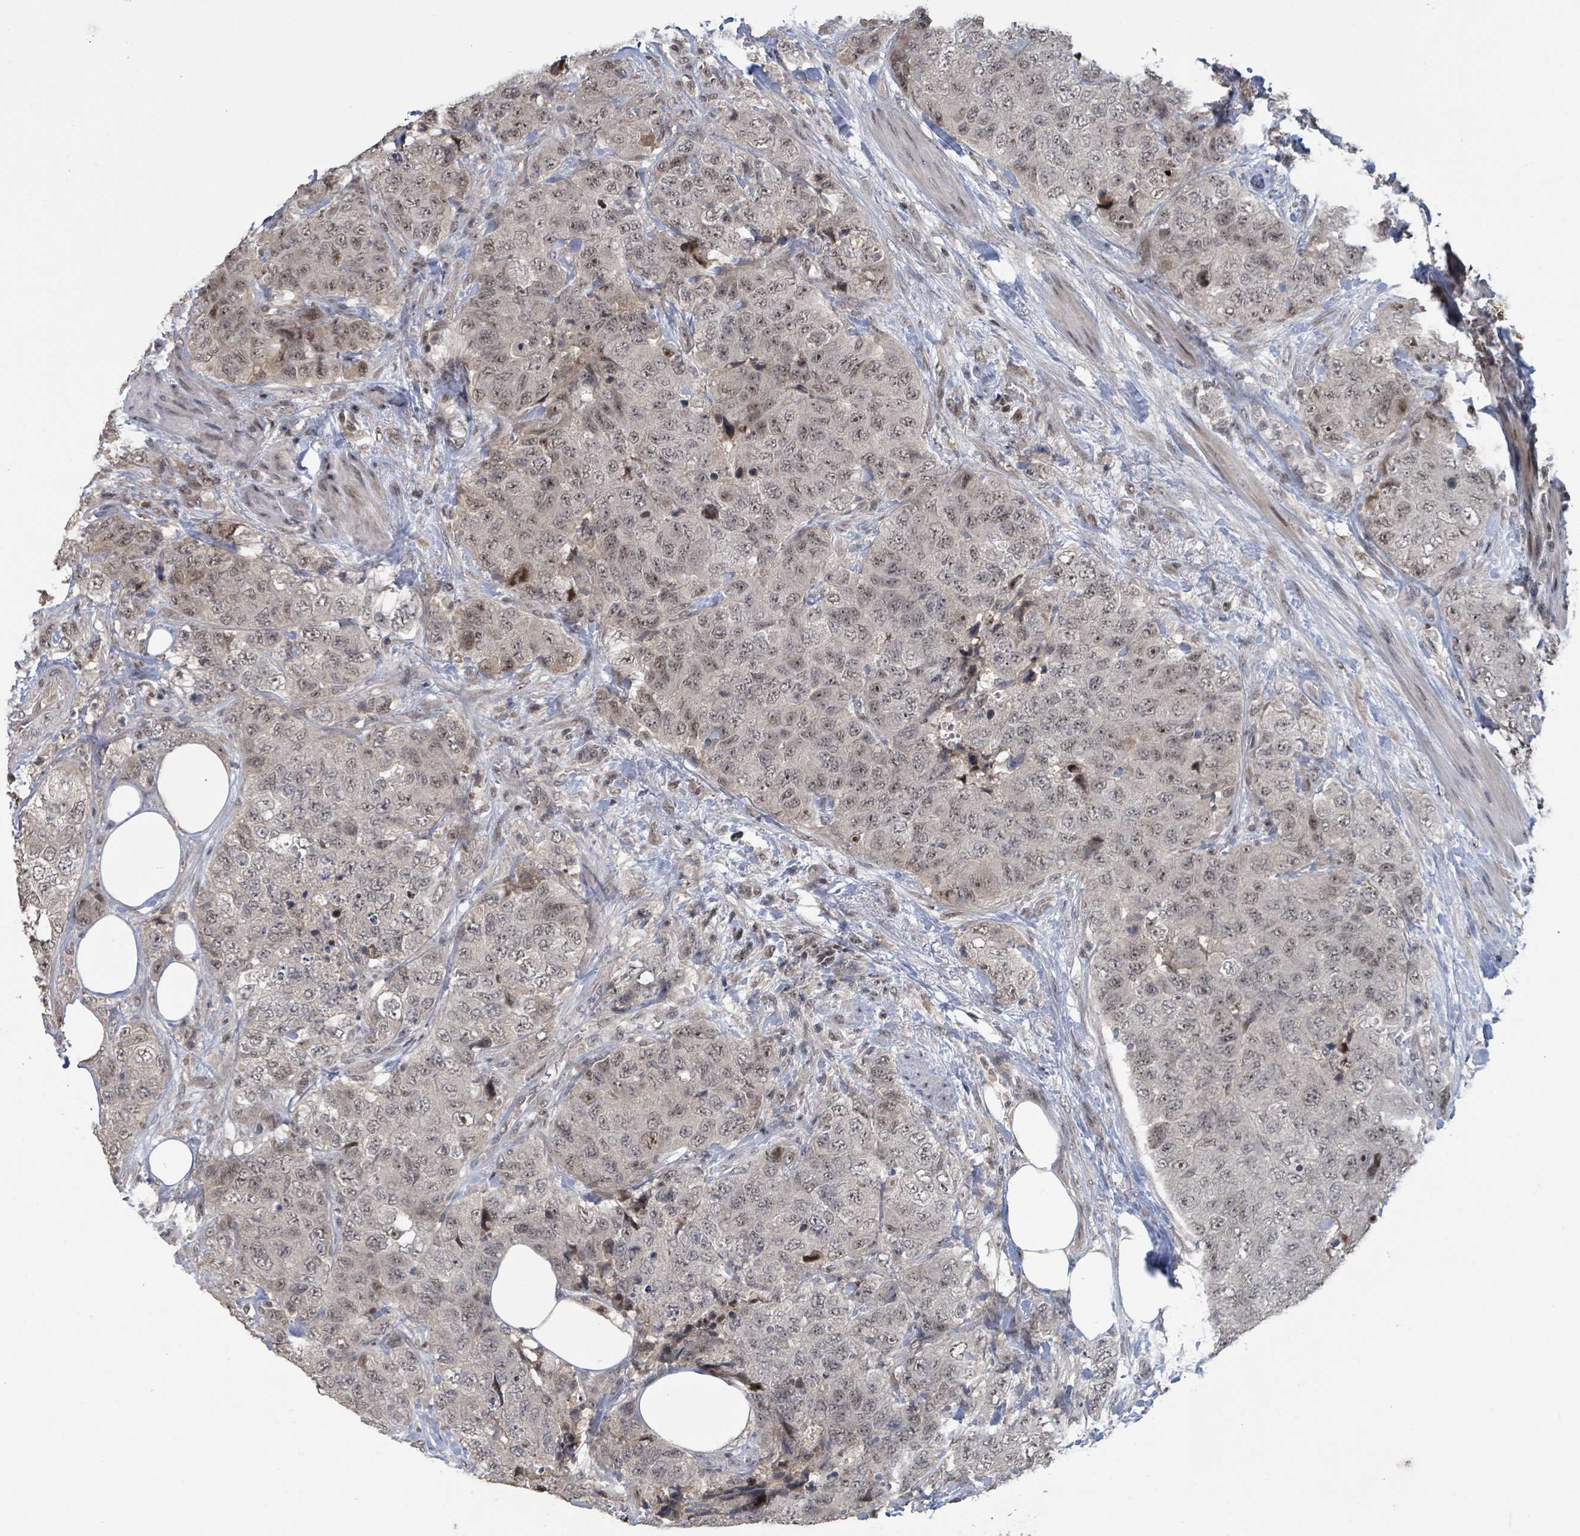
{"staining": {"intensity": "weak", "quantity": ">75%", "location": "nuclear"}, "tissue": "urothelial cancer", "cell_type": "Tumor cells", "image_type": "cancer", "snomed": [{"axis": "morphology", "description": "Urothelial carcinoma, High grade"}, {"axis": "topography", "description": "Urinary bladder"}], "caption": "A low amount of weak nuclear expression is appreciated in about >75% of tumor cells in urothelial cancer tissue. Ihc stains the protein in brown and the nuclei are stained blue.", "gene": "ZBTB14", "patient": {"sex": "female", "age": 78}}